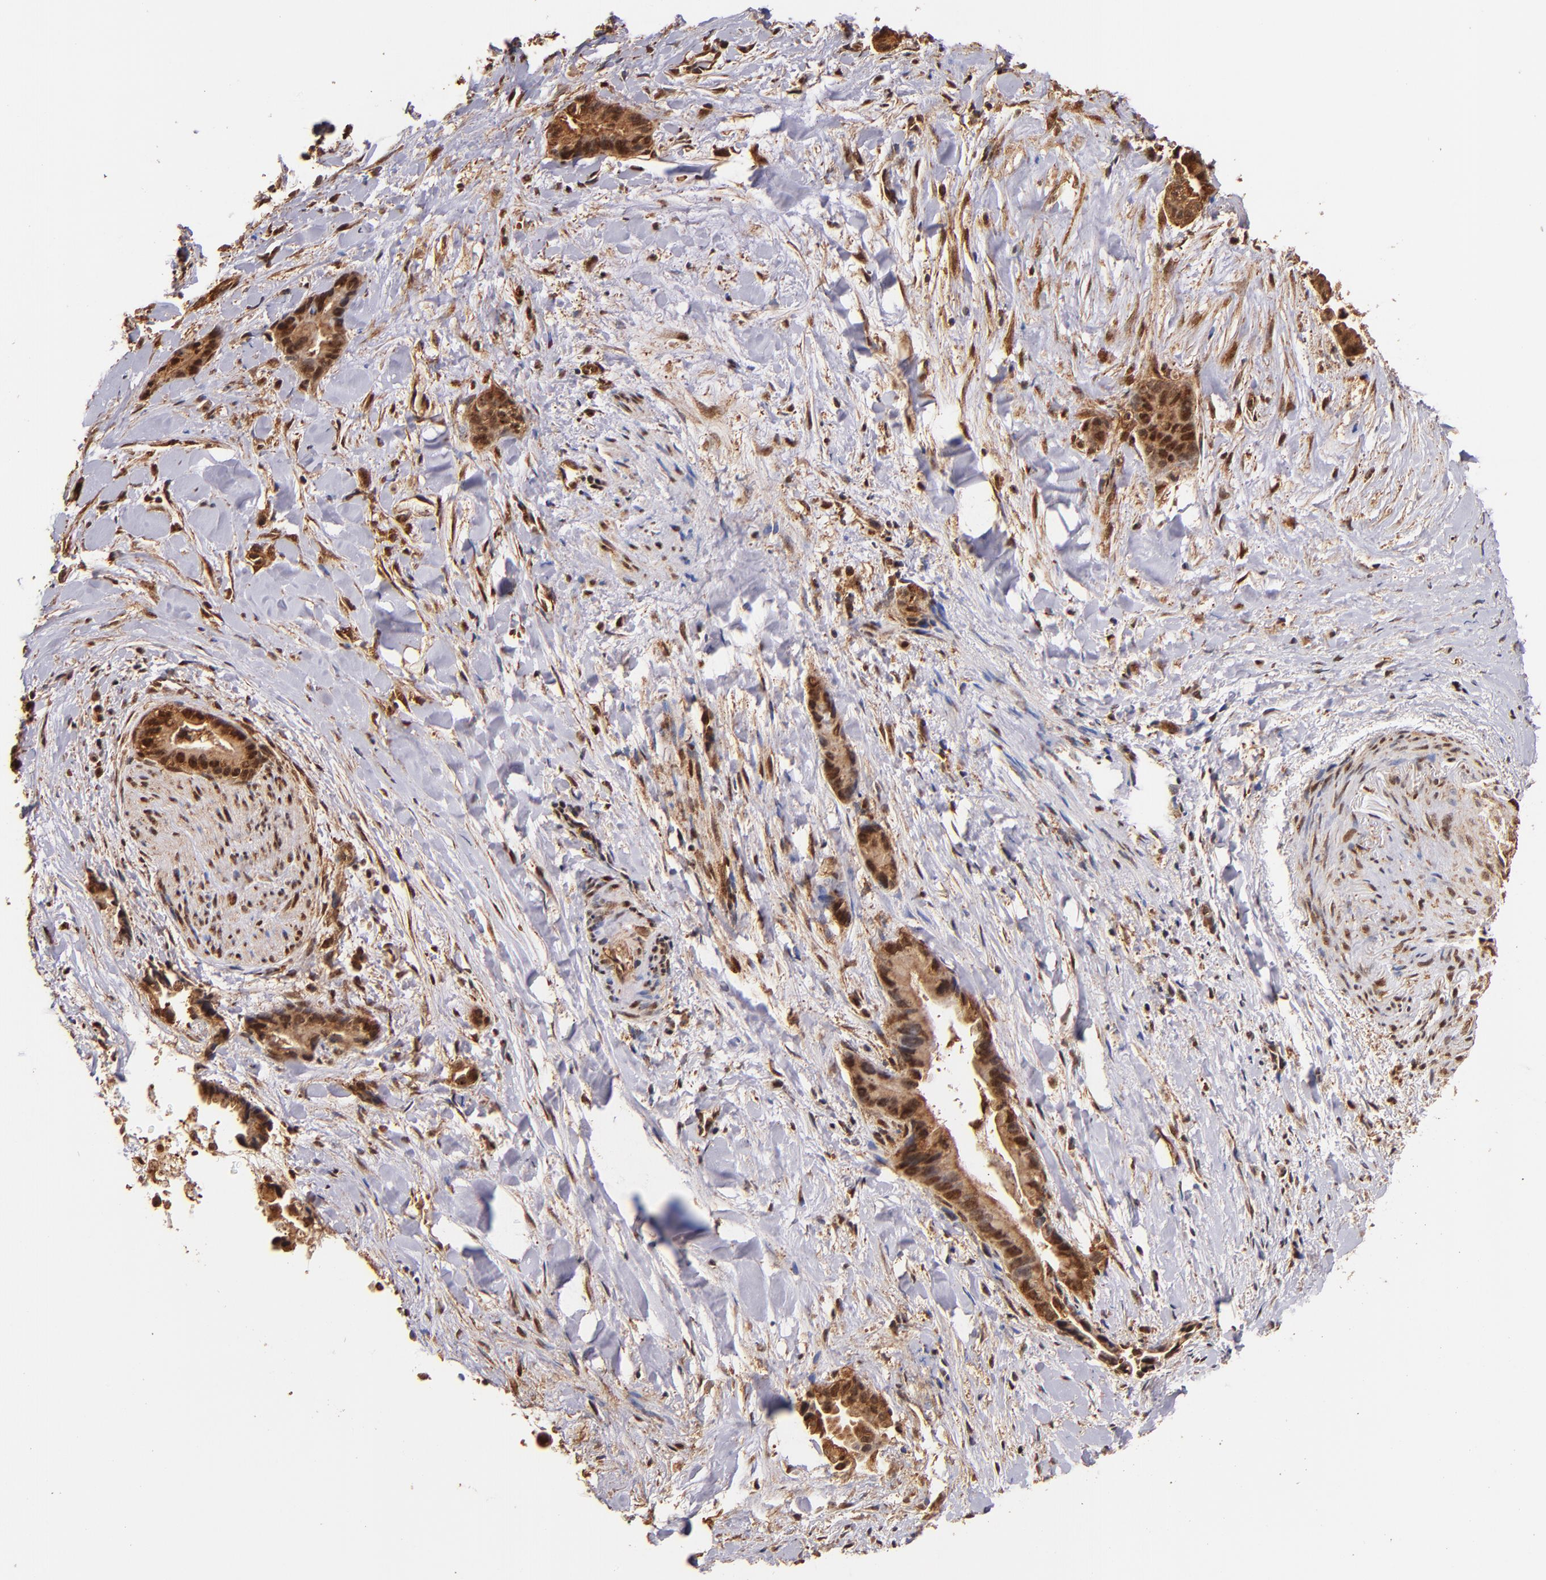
{"staining": {"intensity": "strong", "quantity": ">75%", "location": "cytoplasmic/membranous"}, "tissue": "liver cancer", "cell_type": "Tumor cells", "image_type": "cancer", "snomed": [{"axis": "morphology", "description": "Cholangiocarcinoma"}, {"axis": "topography", "description": "Liver"}], "caption": "Cholangiocarcinoma (liver) stained with a brown dye displays strong cytoplasmic/membranous positive expression in approximately >75% of tumor cells.", "gene": "STX8", "patient": {"sex": "female", "age": 55}}